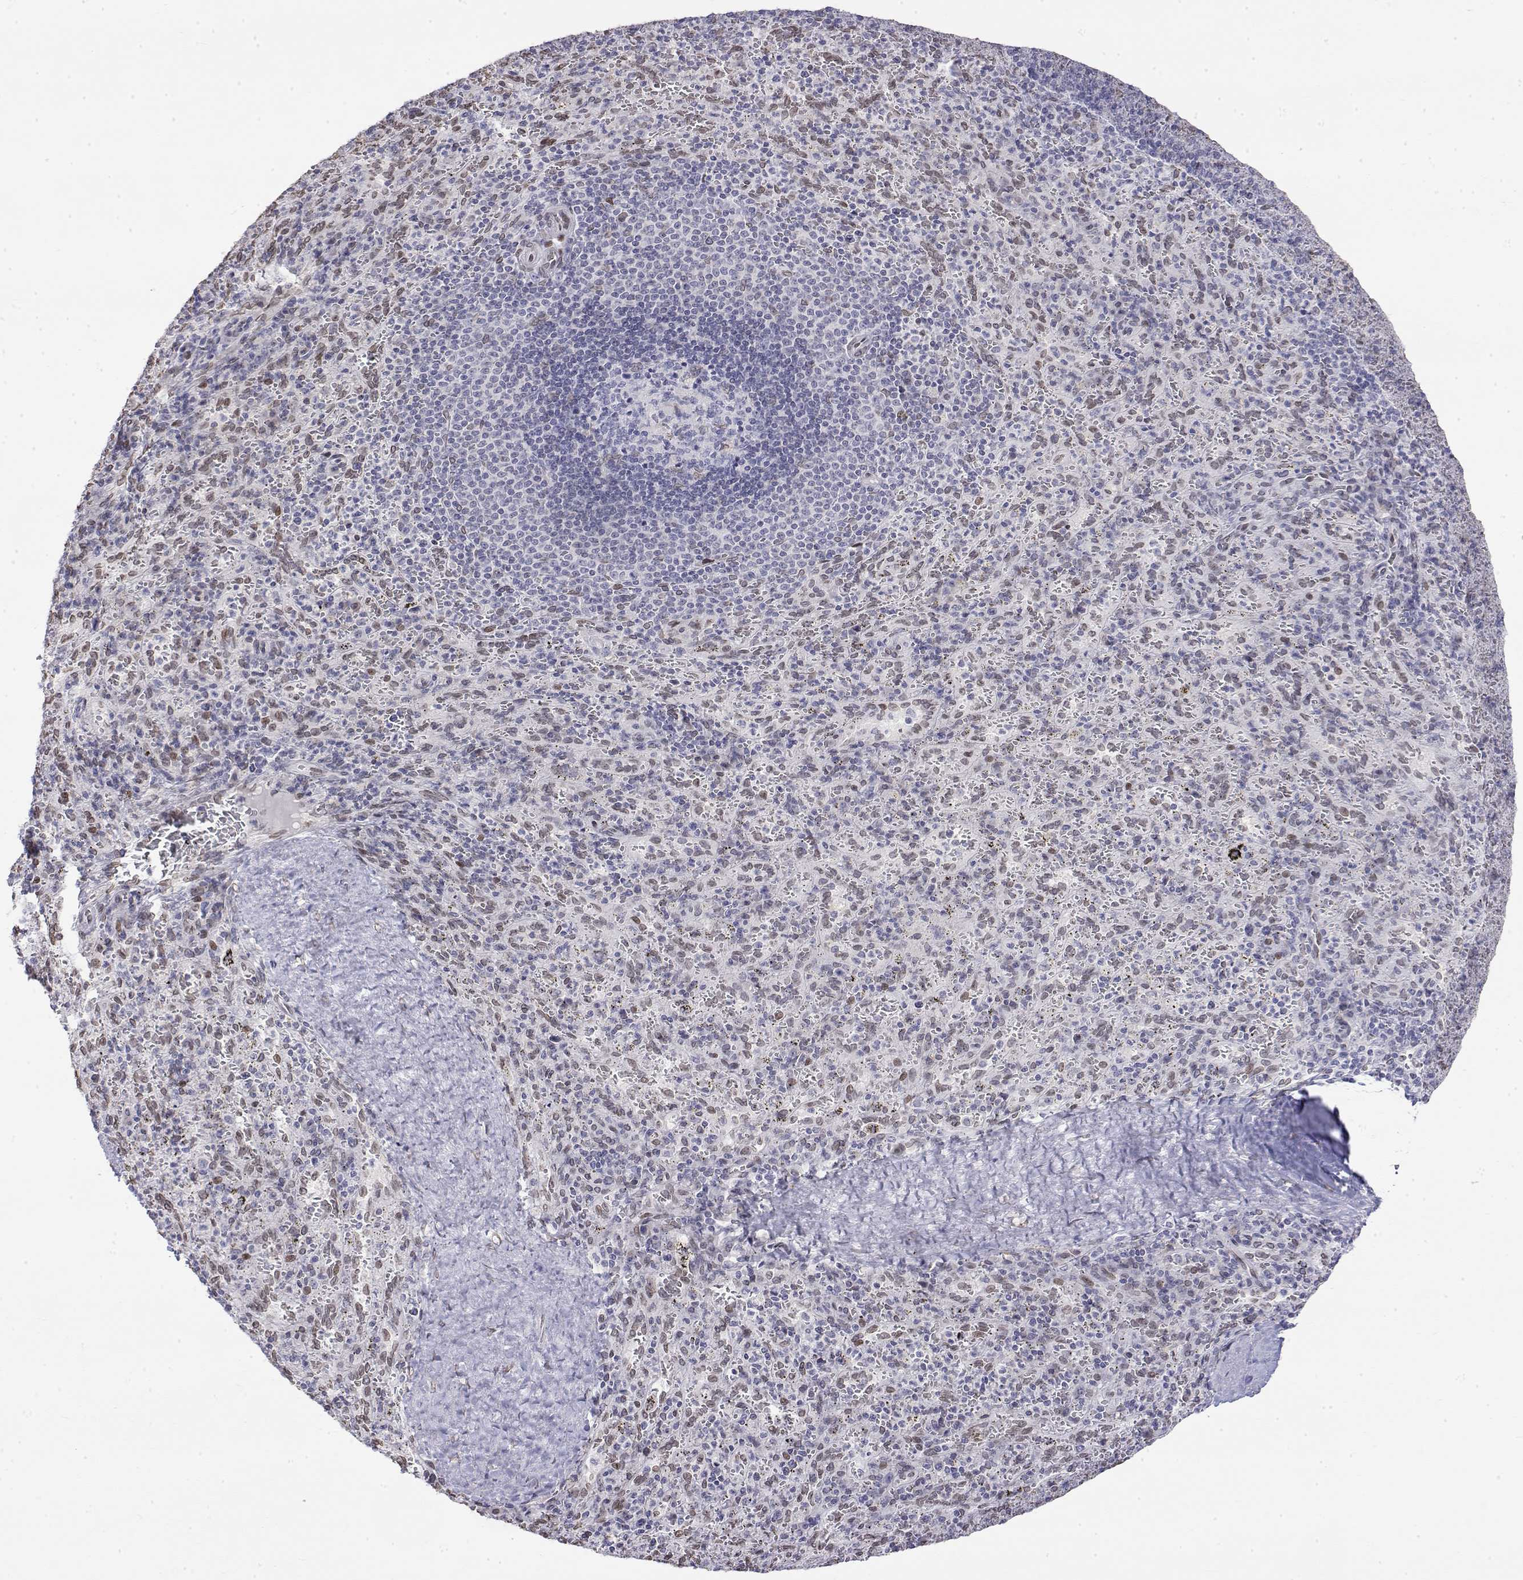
{"staining": {"intensity": "negative", "quantity": "none", "location": "none"}, "tissue": "spleen", "cell_type": "Cells in red pulp", "image_type": "normal", "snomed": [{"axis": "morphology", "description": "Normal tissue, NOS"}, {"axis": "topography", "description": "Spleen"}], "caption": "Cells in red pulp are negative for protein expression in benign human spleen. (Brightfield microscopy of DAB IHC at high magnification).", "gene": "ZNF532", "patient": {"sex": "male", "age": 57}}